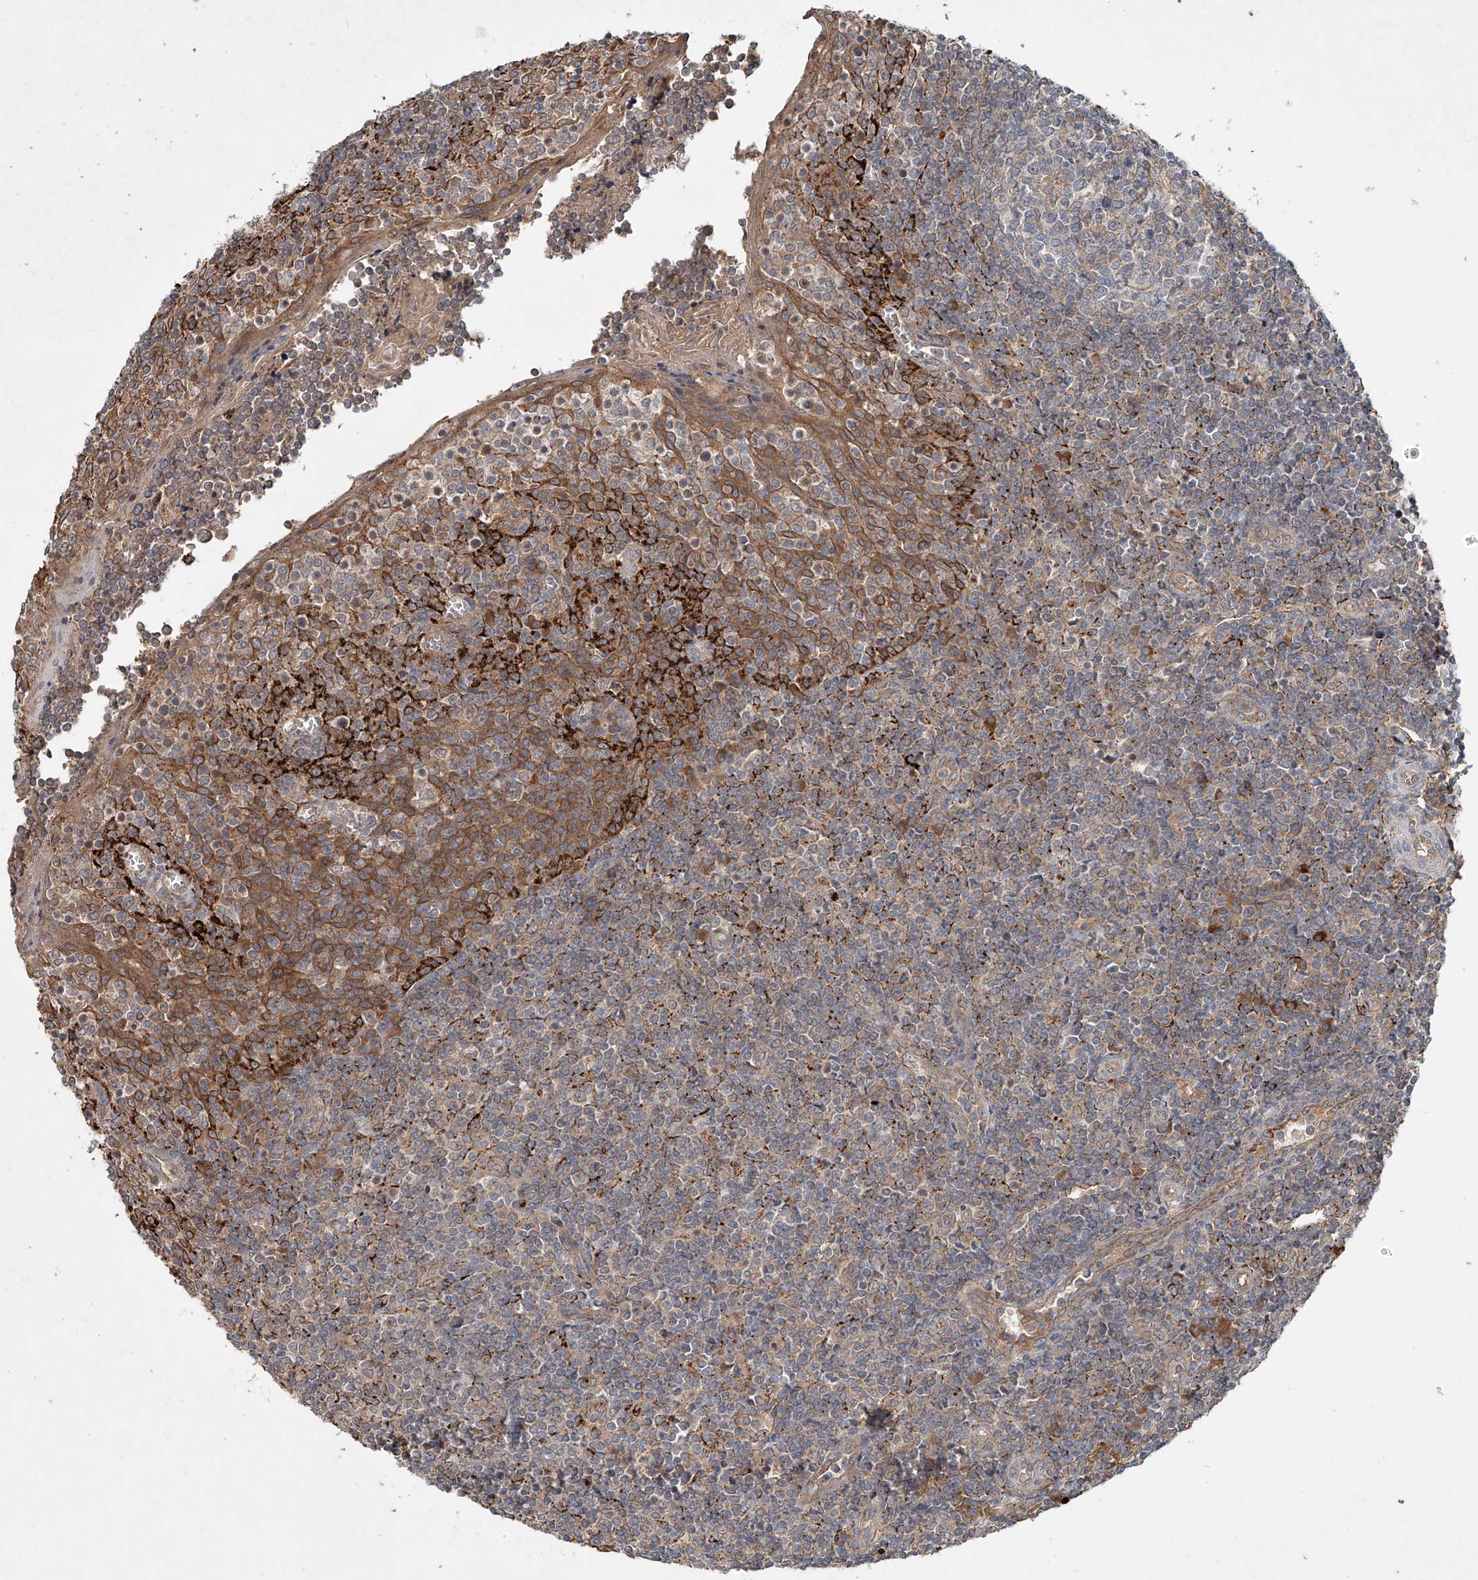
{"staining": {"intensity": "weak", "quantity": "<25%", "location": "cytoplasmic/membranous"}, "tissue": "tonsil", "cell_type": "Germinal center cells", "image_type": "normal", "snomed": [{"axis": "morphology", "description": "Normal tissue, NOS"}, {"axis": "topography", "description": "Tonsil"}], "caption": "IHC of unremarkable tonsil shows no positivity in germinal center cells.", "gene": "IER5", "patient": {"sex": "female", "age": 19}}